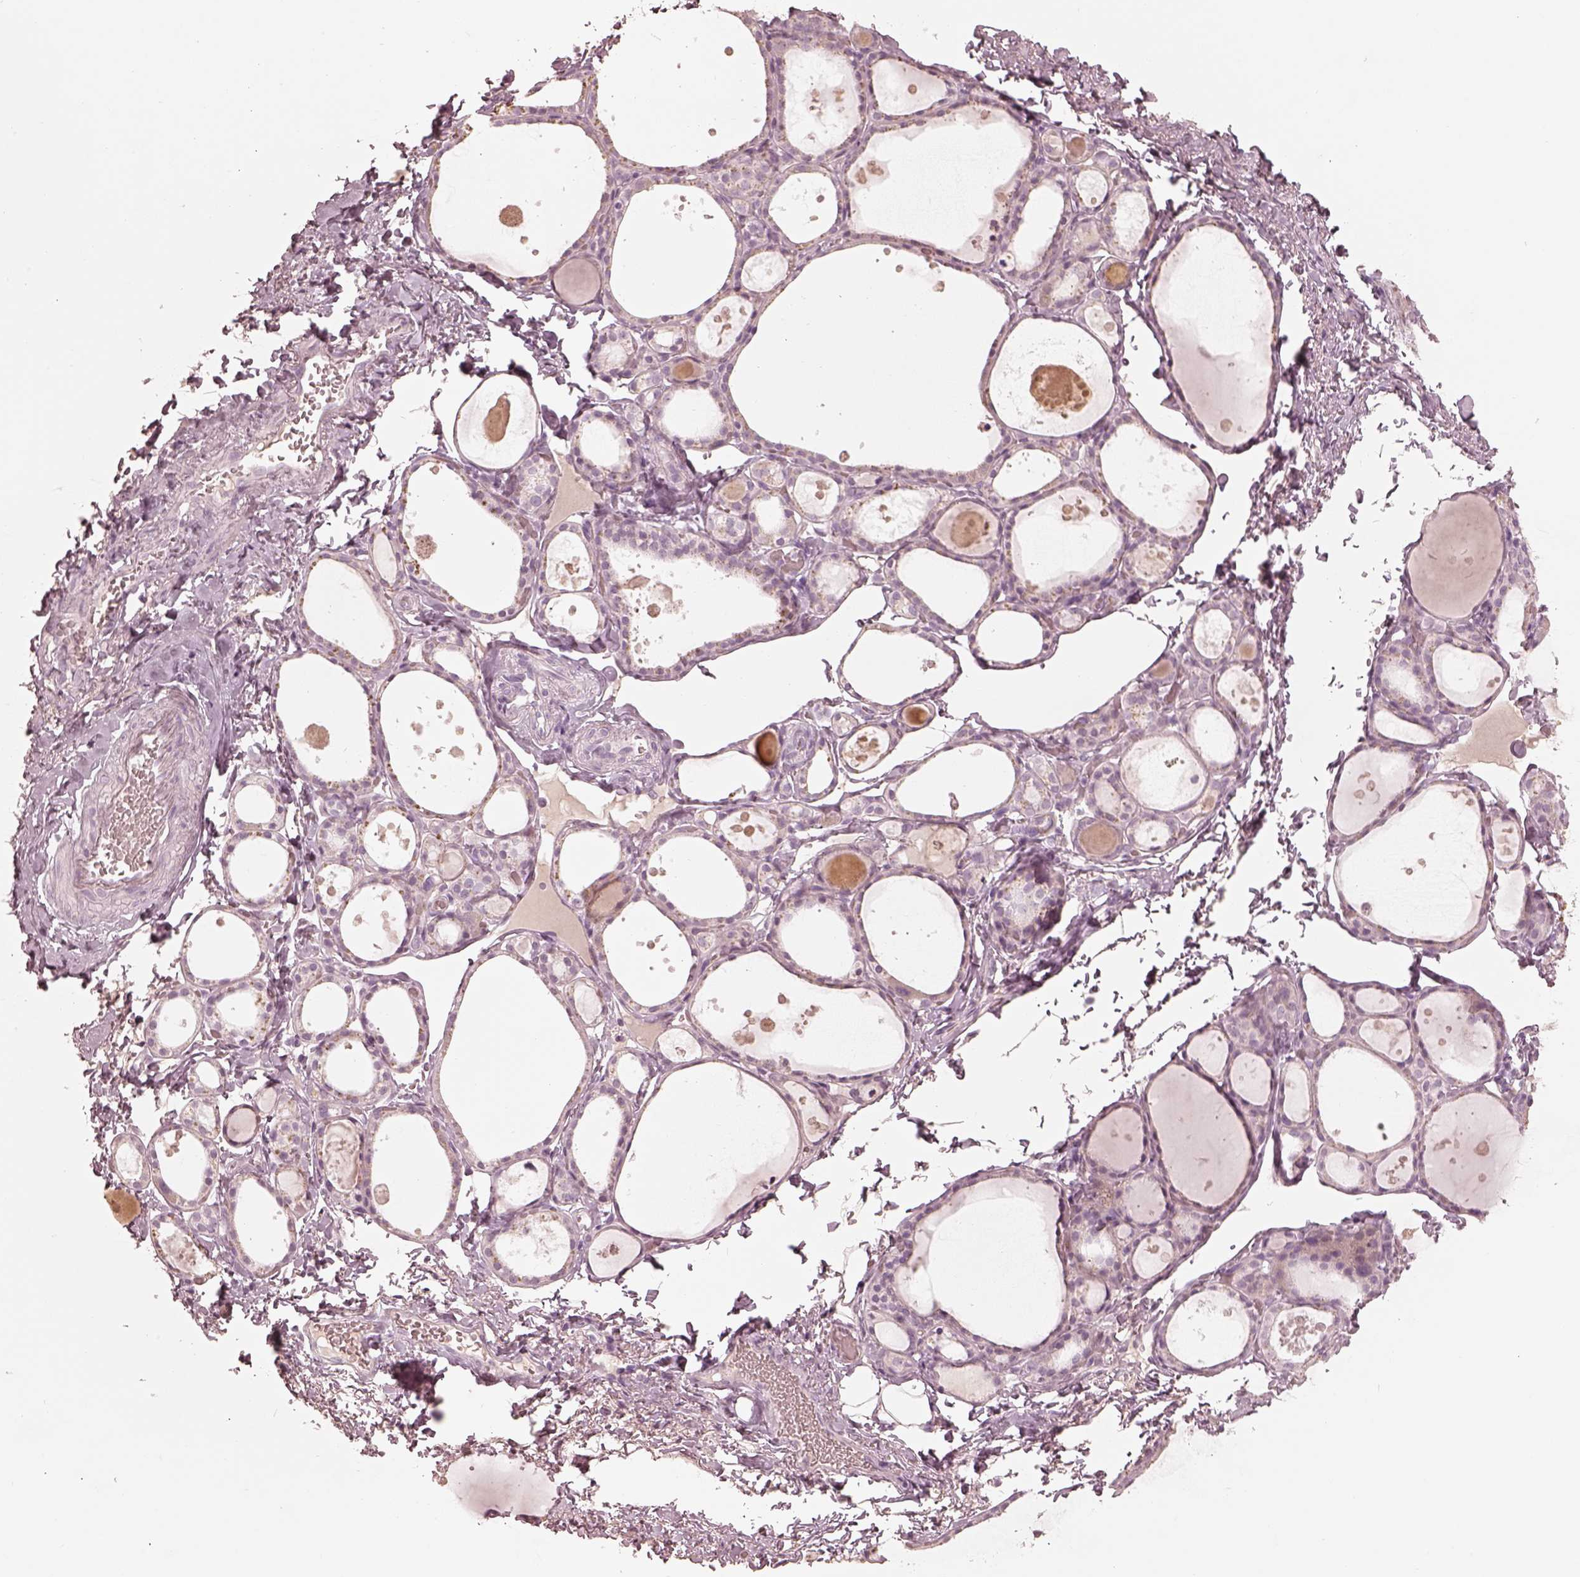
{"staining": {"intensity": "negative", "quantity": "none", "location": "none"}, "tissue": "thyroid gland", "cell_type": "Glandular cells", "image_type": "normal", "snomed": [{"axis": "morphology", "description": "Normal tissue, NOS"}, {"axis": "topography", "description": "Thyroid gland"}], "caption": "Immunohistochemistry of normal thyroid gland reveals no staining in glandular cells. (Brightfield microscopy of DAB (3,3'-diaminobenzidine) immunohistochemistry at high magnification).", "gene": "SPATA6L", "patient": {"sex": "male", "age": 68}}